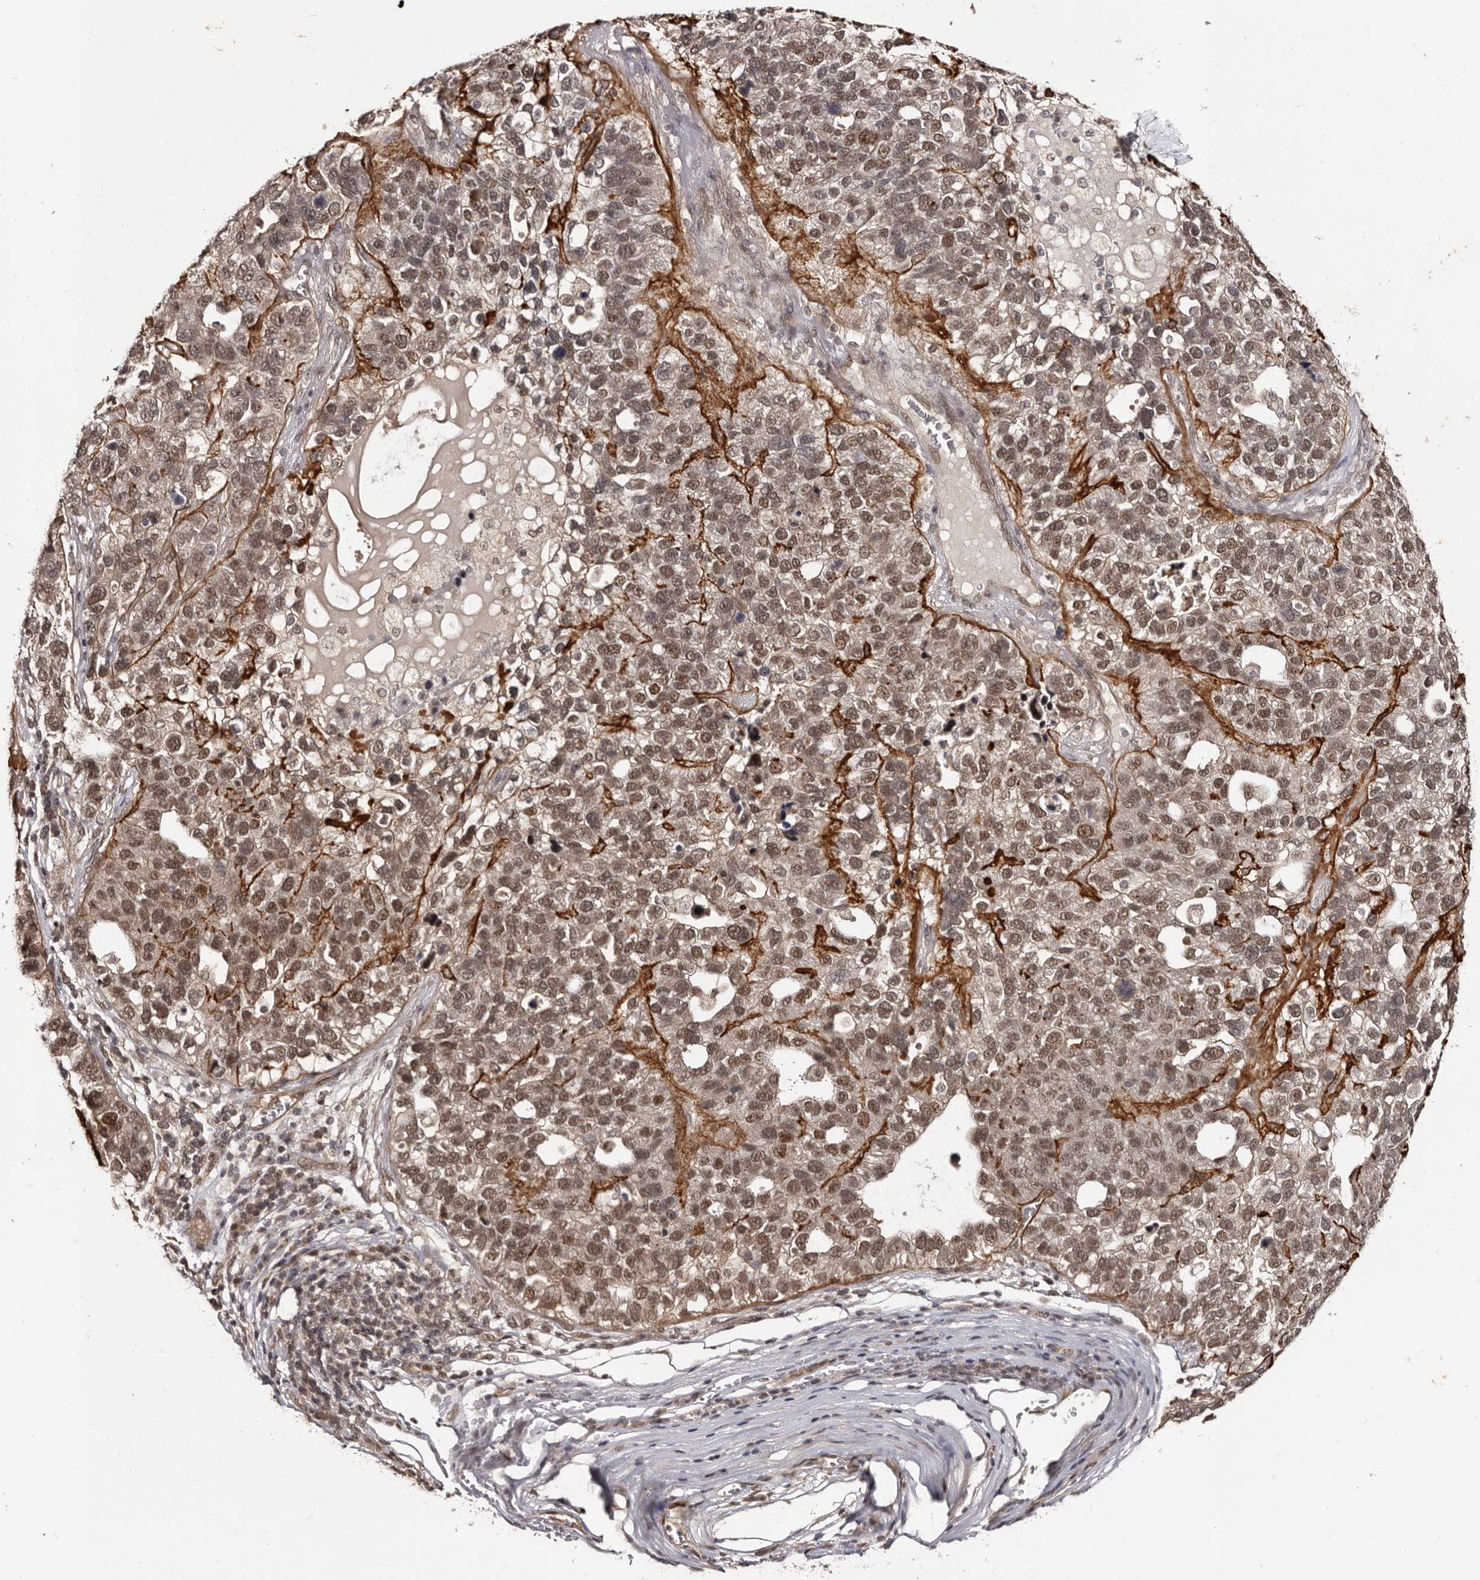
{"staining": {"intensity": "moderate", "quantity": "25%-75%", "location": "nuclear"}, "tissue": "pancreatic cancer", "cell_type": "Tumor cells", "image_type": "cancer", "snomed": [{"axis": "morphology", "description": "Adenocarcinoma, NOS"}, {"axis": "topography", "description": "Pancreas"}], "caption": "Adenocarcinoma (pancreatic) stained for a protein (brown) shows moderate nuclear positive staining in approximately 25%-75% of tumor cells.", "gene": "TBC1D22B", "patient": {"sex": "female", "age": 61}}